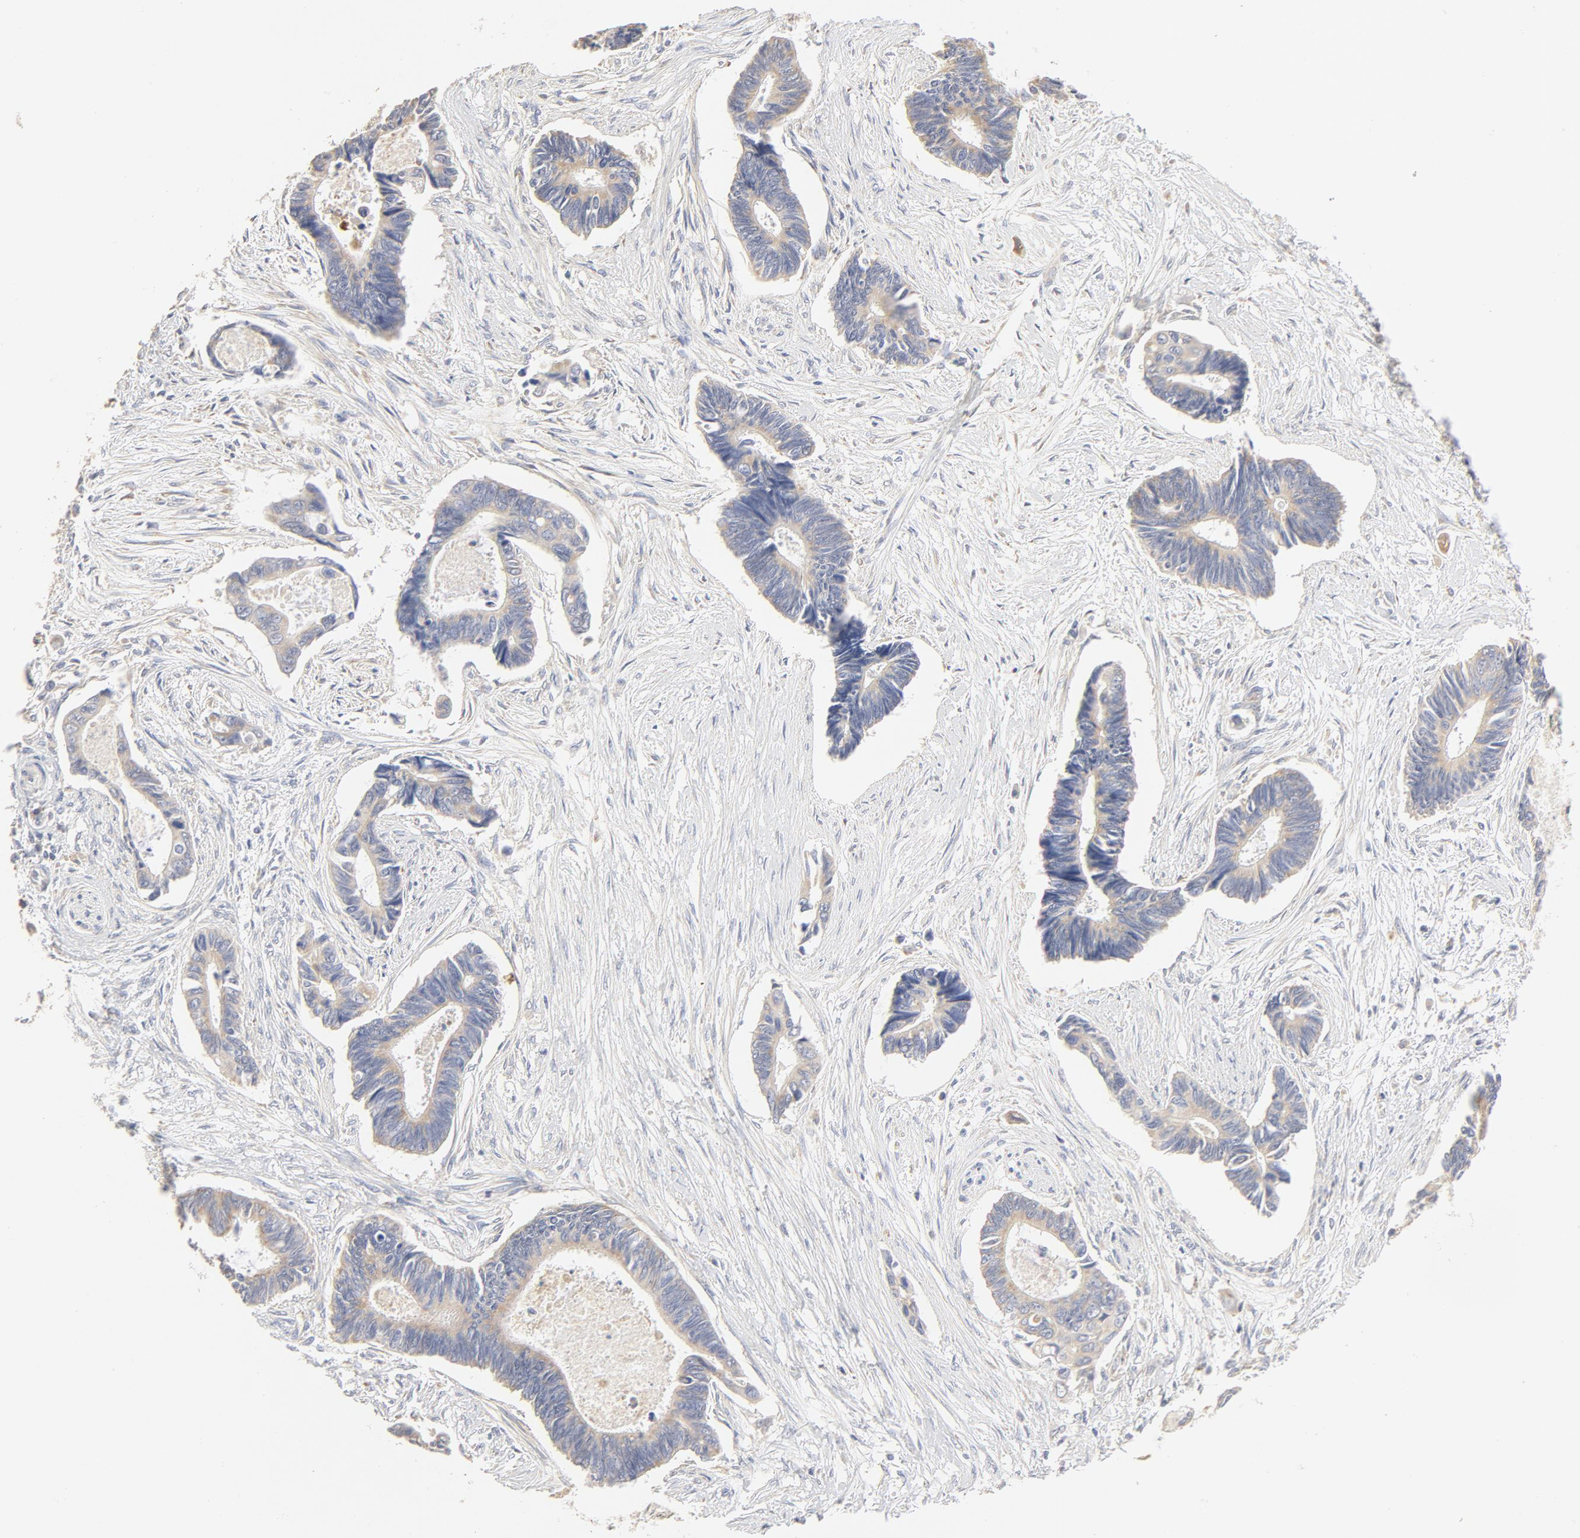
{"staining": {"intensity": "negative", "quantity": "none", "location": "none"}, "tissue": "pancreatic cancer", "cell_type": "Tumor cells", "image_type": "cancer", "snomed": [{"axis": "morphology", "description": "Adenocarcinoma, NOS"}, {"axis": "topography", "description": "Pancreas"}], "caption": "Immunohistochemistry (IHC) micrograph of pancreatic cancer (adenocarcinoma) stained for a protein (brown), which reveals no staining in tumor cells.", "gene": "FCGBP", "patient": {"sex": "female", "age": 70}}